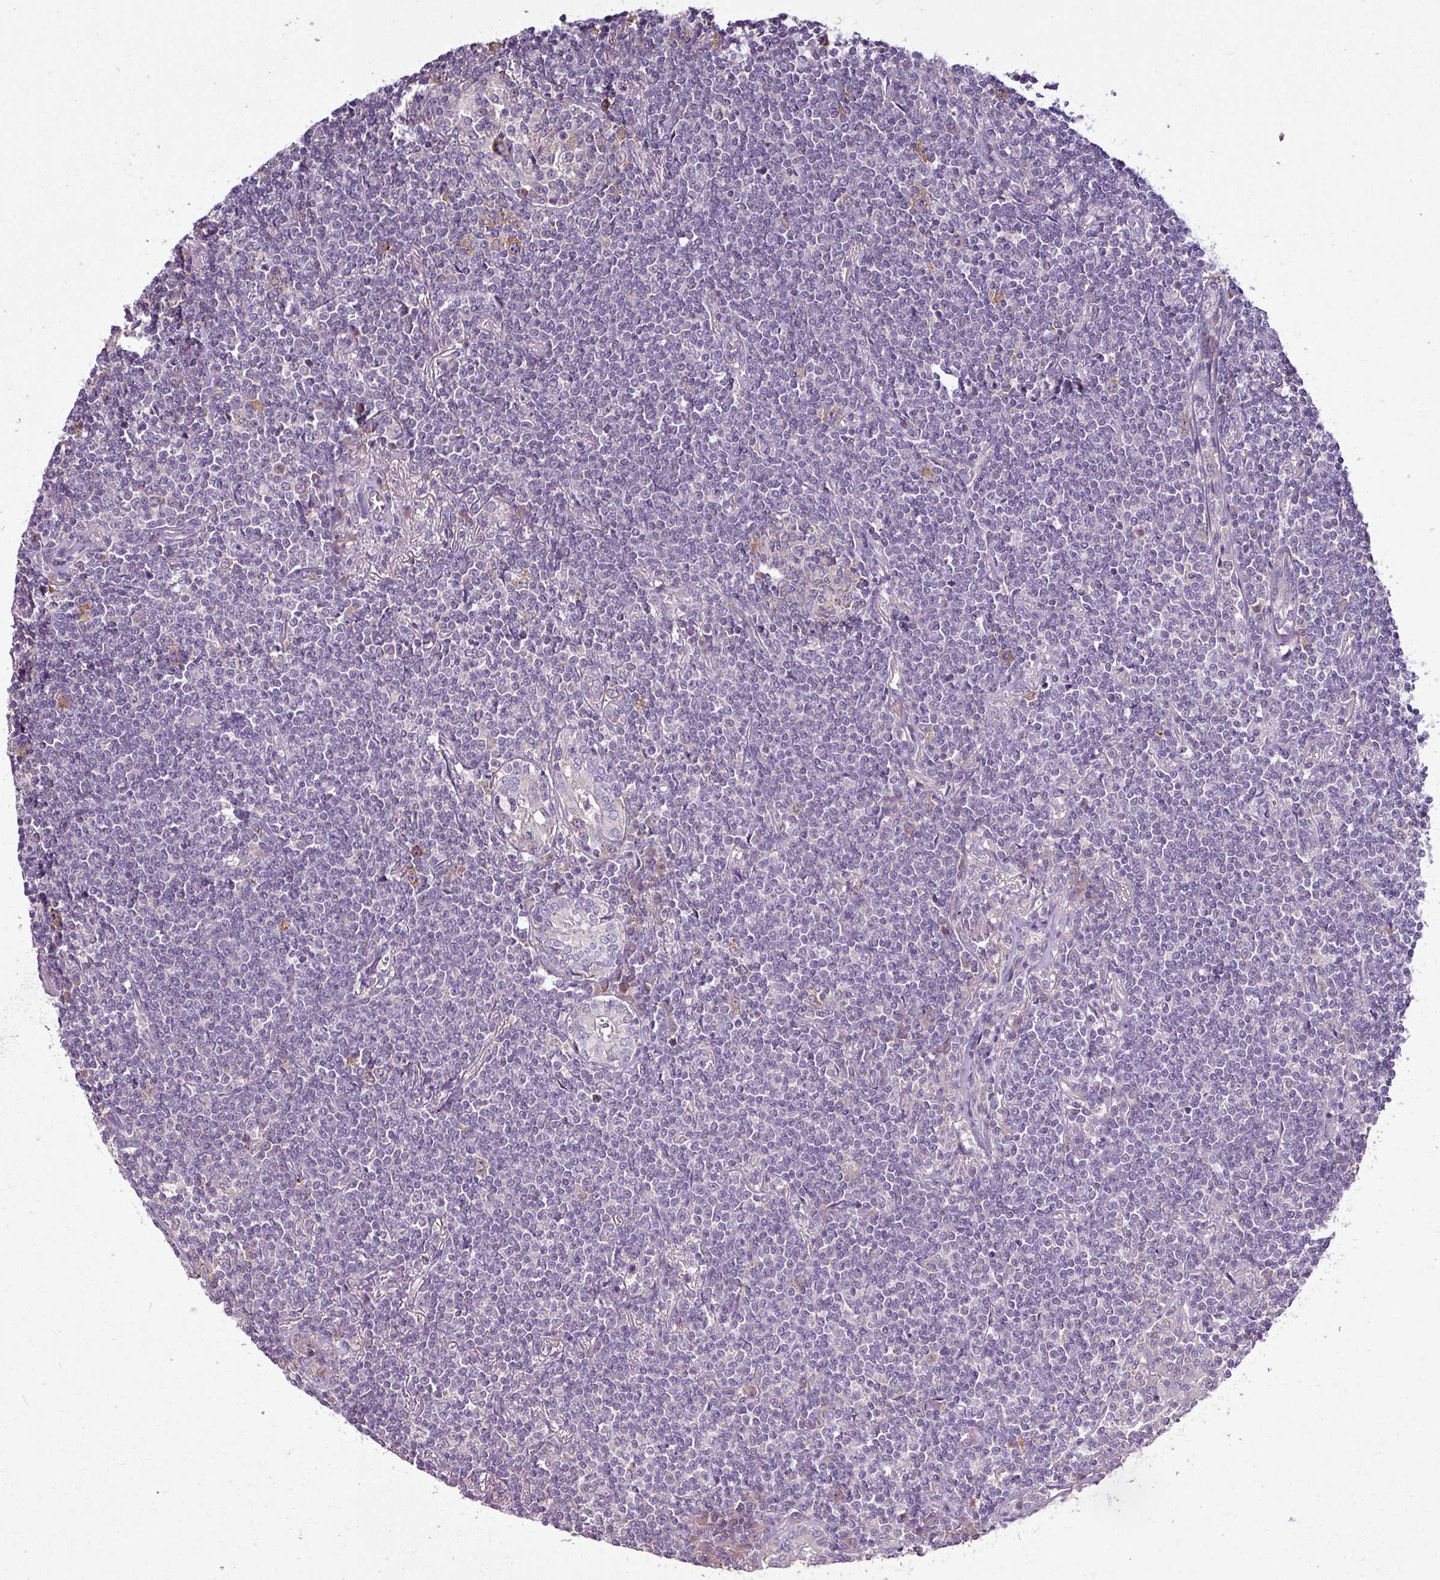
{"staining": {"intensity": "negative", "quantity": "none", "location": "none"}, "tissue": "lymphoma", "cell_type": "Tumor cells", "image_type": "cancer", "snomed": [{"axis": "morphology", "description": "Malignant lymphoma, non-Hodgkin's type, Low grade"}, {"axis": "topography", "description": "Lung"}], "caption": "Low-grade malignant lymphoma, non-Hodgkin's type was stained to show a protein in brown. There is no significant expression in tumor cells.", "gene": "AGAP5", "patient": {"sex": "female", "age": 71}}